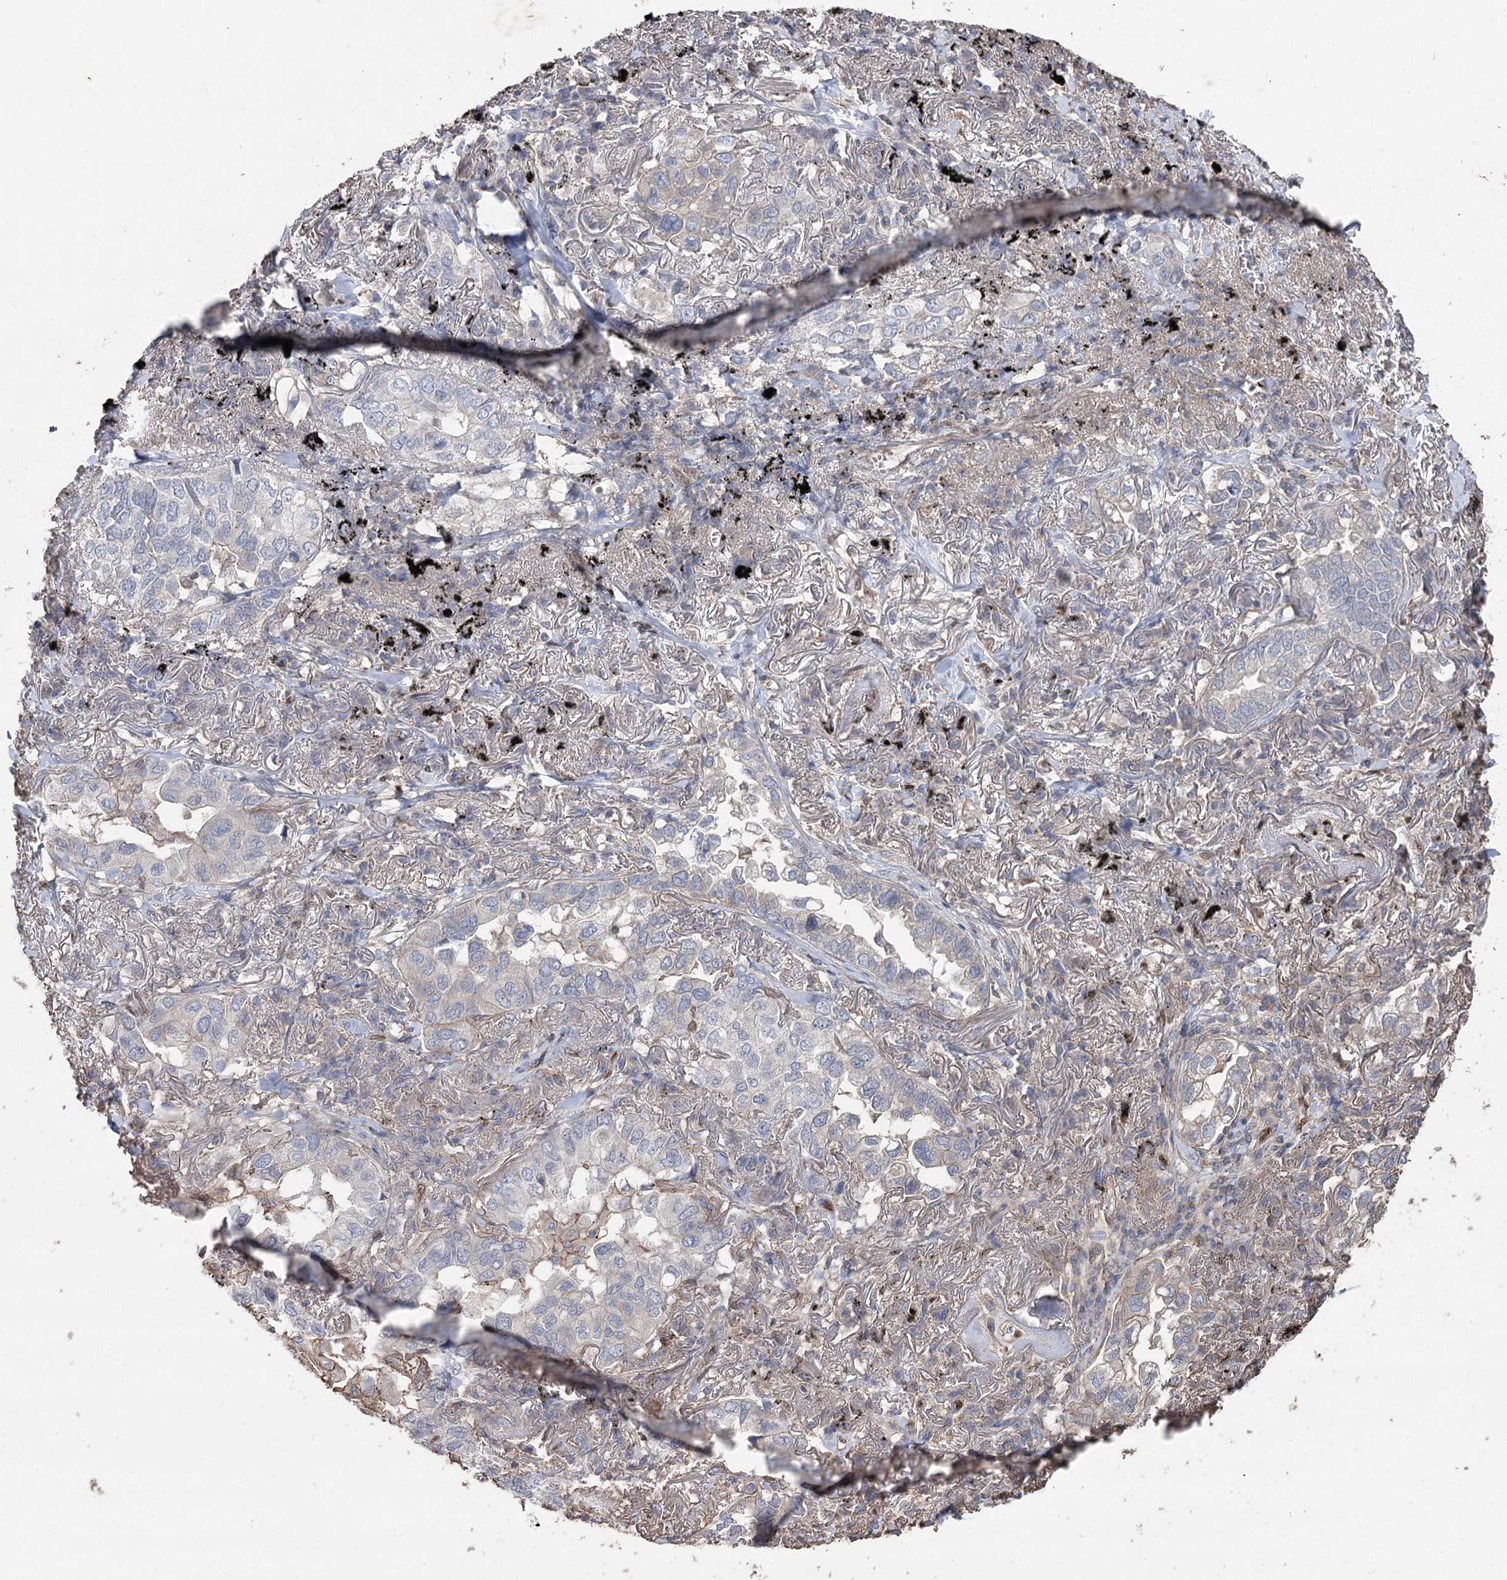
{"staining": {"intensity": "negative", "quantity": "none", "location": "none"}, "tissue": "lung cancer", "cell_type": "Tumor cells", "image_type": "cancer", "snomed": [{"axis": "morphology", "description": "Adenocarcinoma, NOS"}, {"axis": "topography", "description": "Lung"}], "caption": "Immunohistochemistry image of lung cancer (adenocarcinoma) stained for a protein (brown), which displays no expression in tumor cells.", "gene": "FAM13B", "patient": {"sex": "male", "age": 65}}